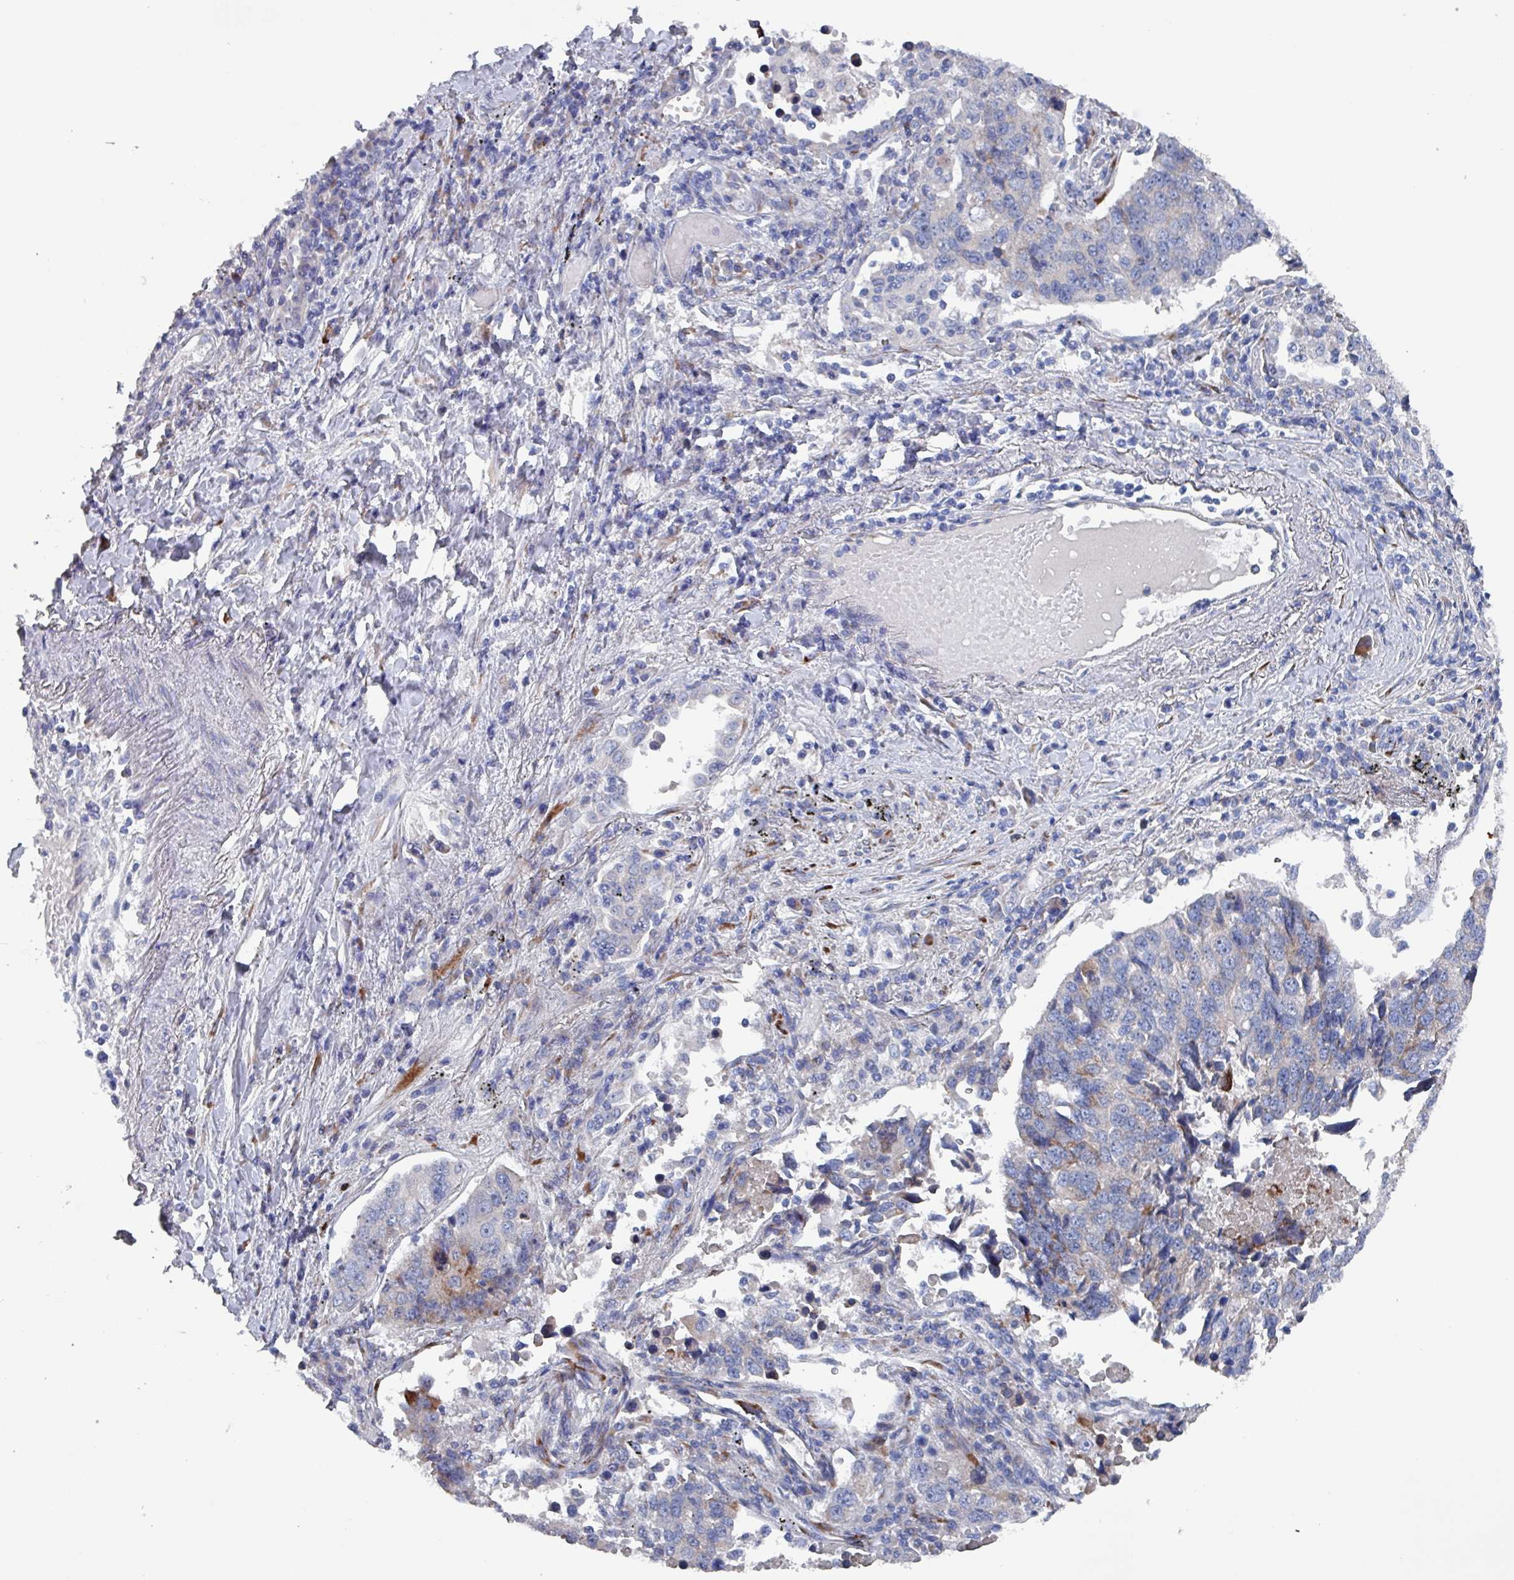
{"staining": {"intensity": "moderate", "quantity": "<25%", "location": "cytoplasmic/membranous"}, "tissue": "lung cancer", "cell_type": "Tumor cells", "image_type": "cancer", "snomed": [{"axis": "morphology", "description": "Squamous cell carcinoma, NOS"}, {"axis": "topography", "description": "Lung"}], "caption": "Immunohistochemical staining of lung squamous cell carcinoma exhibits low levels of moderate cytoplasmic/membranous protein expression in approximately <25% of tumor cells. The protein of interest is stained brown, and the nuclei are stained in blue (DAB (3,3'-diaminobenzidine) IHC with brightfield microscopy, high magnification).", "gene": "DRD5", "patient": {"sex": "female", "age": 66}}